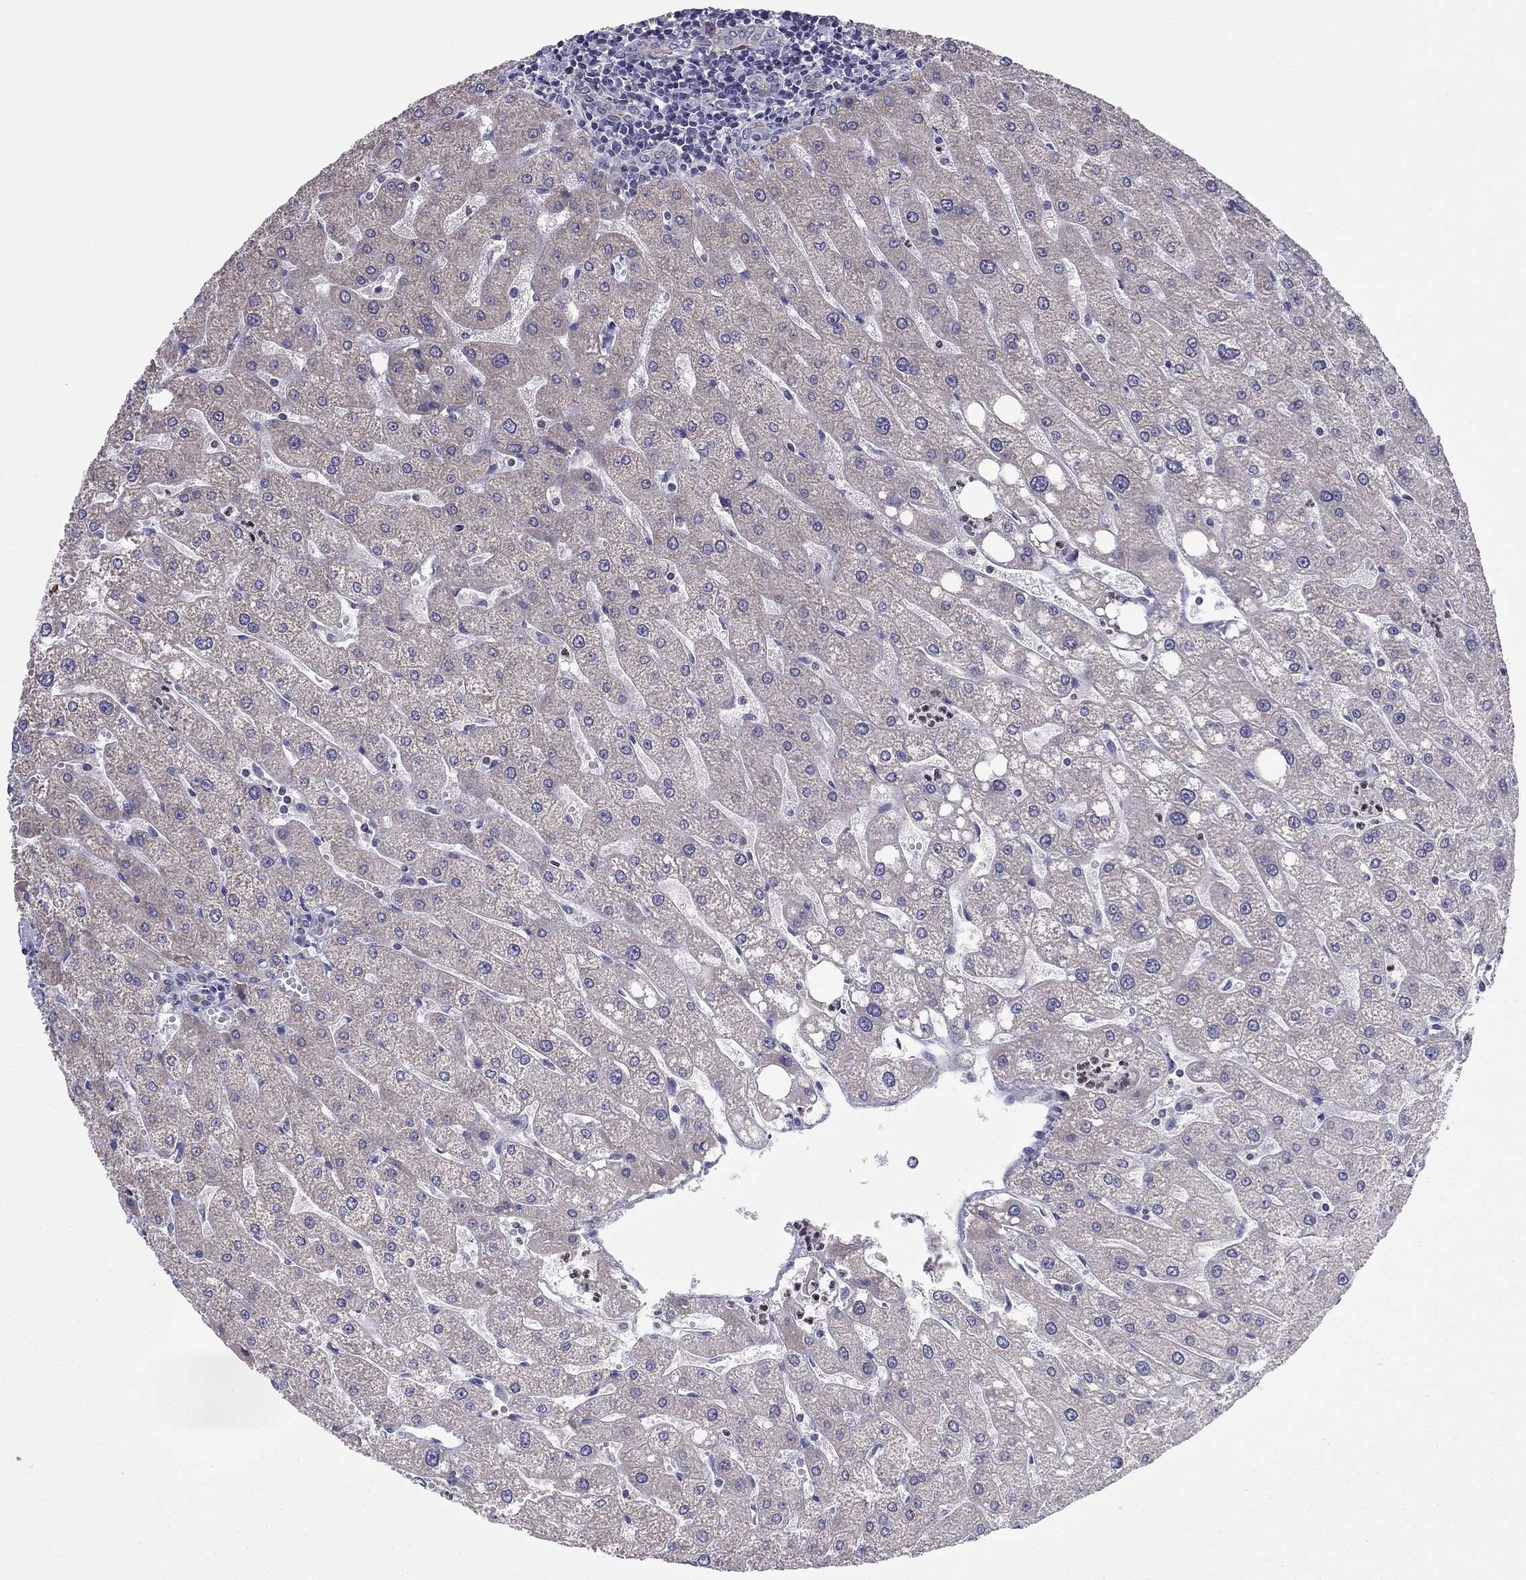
{"staining": {"intensity": "negative", "quantity": "none", "location": "none"}, "tissue": "liver", "cell_type": "Cholangiocytes", "image_type": "normal", "snomed": [{"axis": "morphology", "description": "Normal tissue, NOS"}, {"axis": "topography", "description": "Liver"}], "caption": "IHC histopathology image of normal liver: human liver stained with DAB (3,3'-diaminobenzidine) displays no significant protein positivity in cholangiocytes.", "gene": "SLC46A2", "patient": {"sex": "male", "age": 67}}